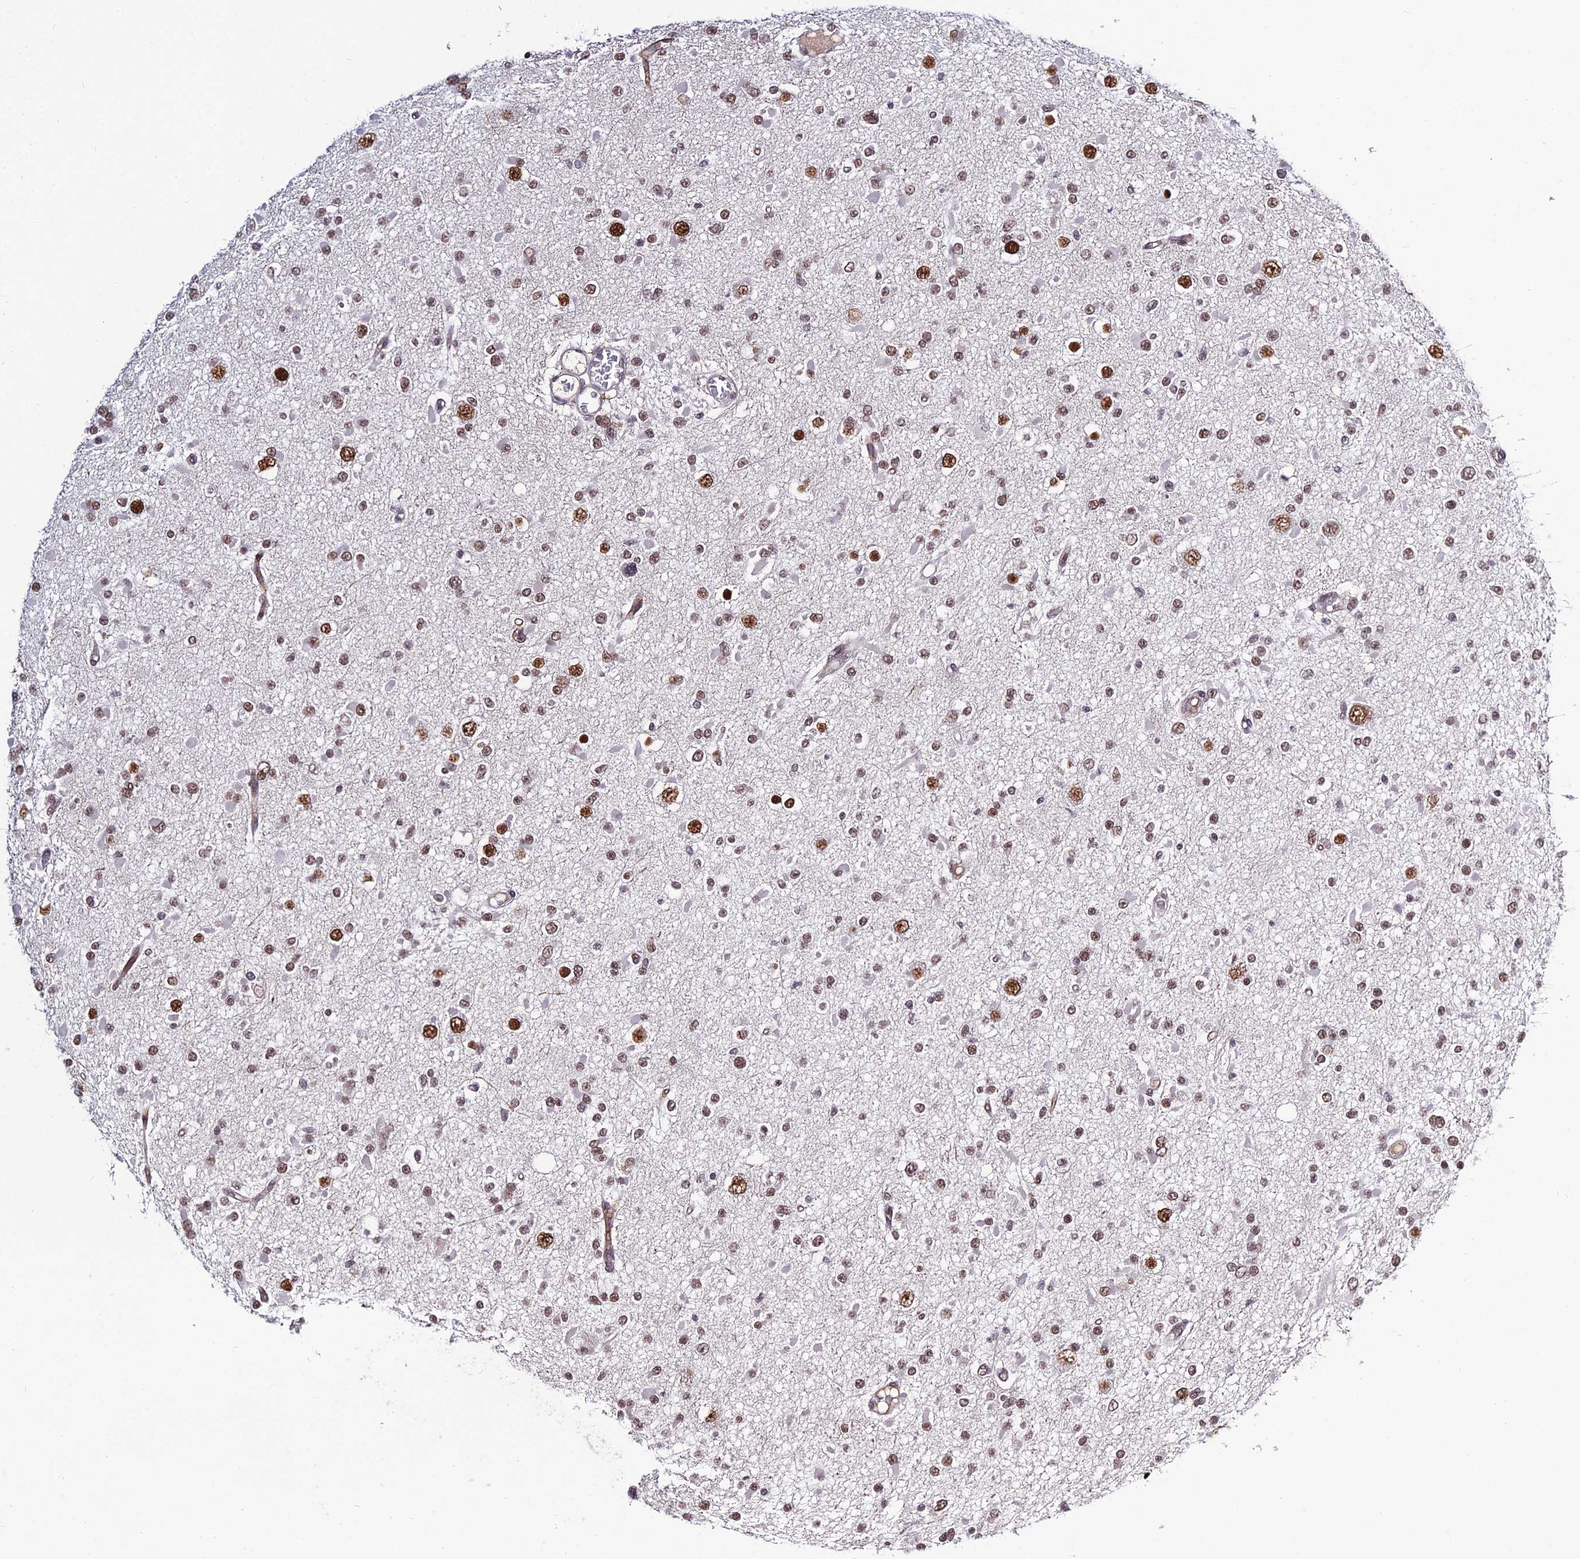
{"staining": {"intensity": "moderate", "quantity": "<25%", "location": "nuclear"}, "tissue": "glioma", "cell_type": "Tumor cells", "image_type": "cancer", "snomed": [{"axis": "morphology", "description": "Glioma, malignant, Low grade"}, {"axis": "topography", "description": "Brain"}], "caption": "Moderate nuclear positivity for a protein is present in approximately <25% of tumor cells of malignant glioma (low-grade) using IHC.", "gene": "SYT15", "patient": {"sex": "female", "age": 22}}